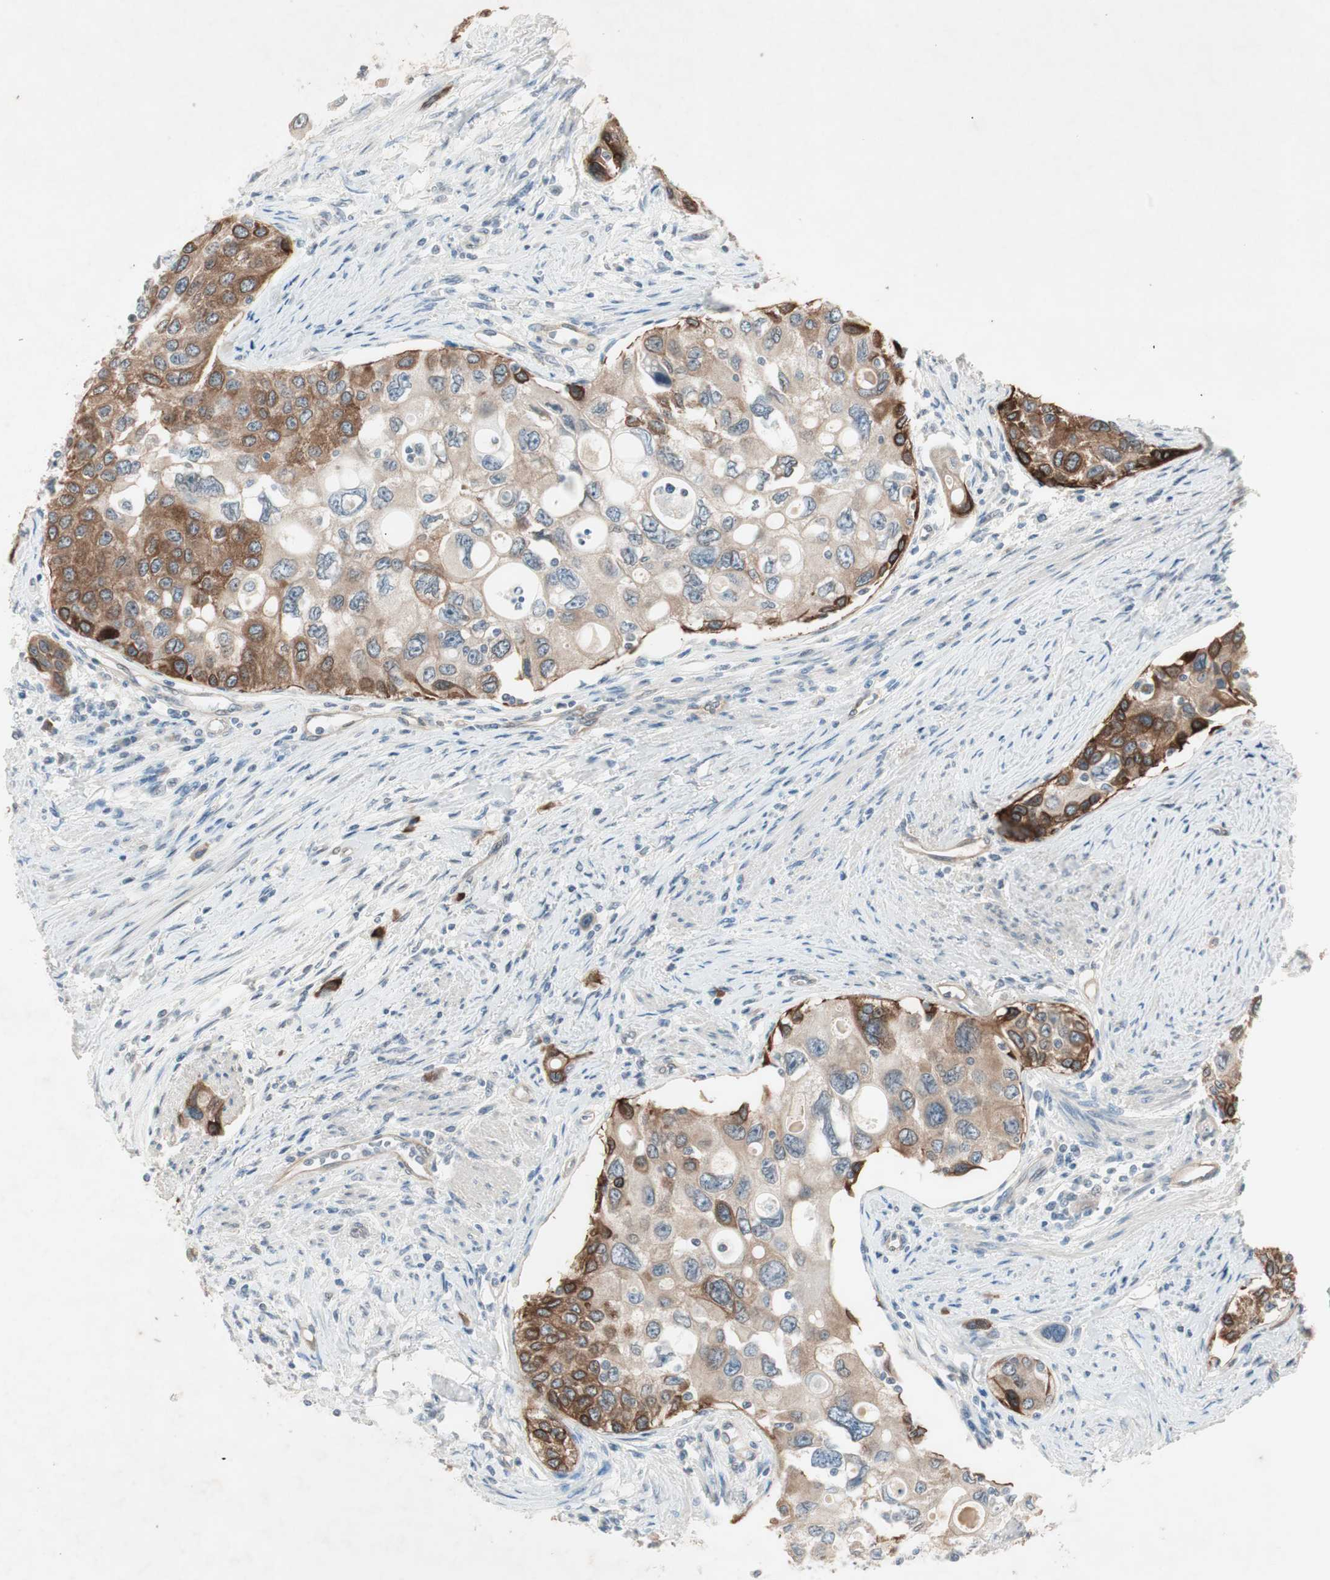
{"staining": {"intensity": "strong", "quantity": "<25%", "location": "cytoplasmic/membranous"}, "tissue": "urothelial cancer", "cell_type": "Tumor cells", "image_type": "cancer", "snomed": [{"axis": "morphology", "description": "Urothelial carcinoma, High grade"}, {"axis": "topography", "description": "Urinary bladder"}], "caption": "Immunohistochemical staining of urothelial cancer reveals medium levels of strong cytoplasmic/membranous expression in approximately <25% of tumor cells. The protein of interest is stained brown, and the nuclei are stained in blue (DAB (3,3'-diaminobenzidine) IHC with brightfield microscopy, high magnification).", "gene": "ITGB4", "patient": {"sex": "female", "age": 56}}